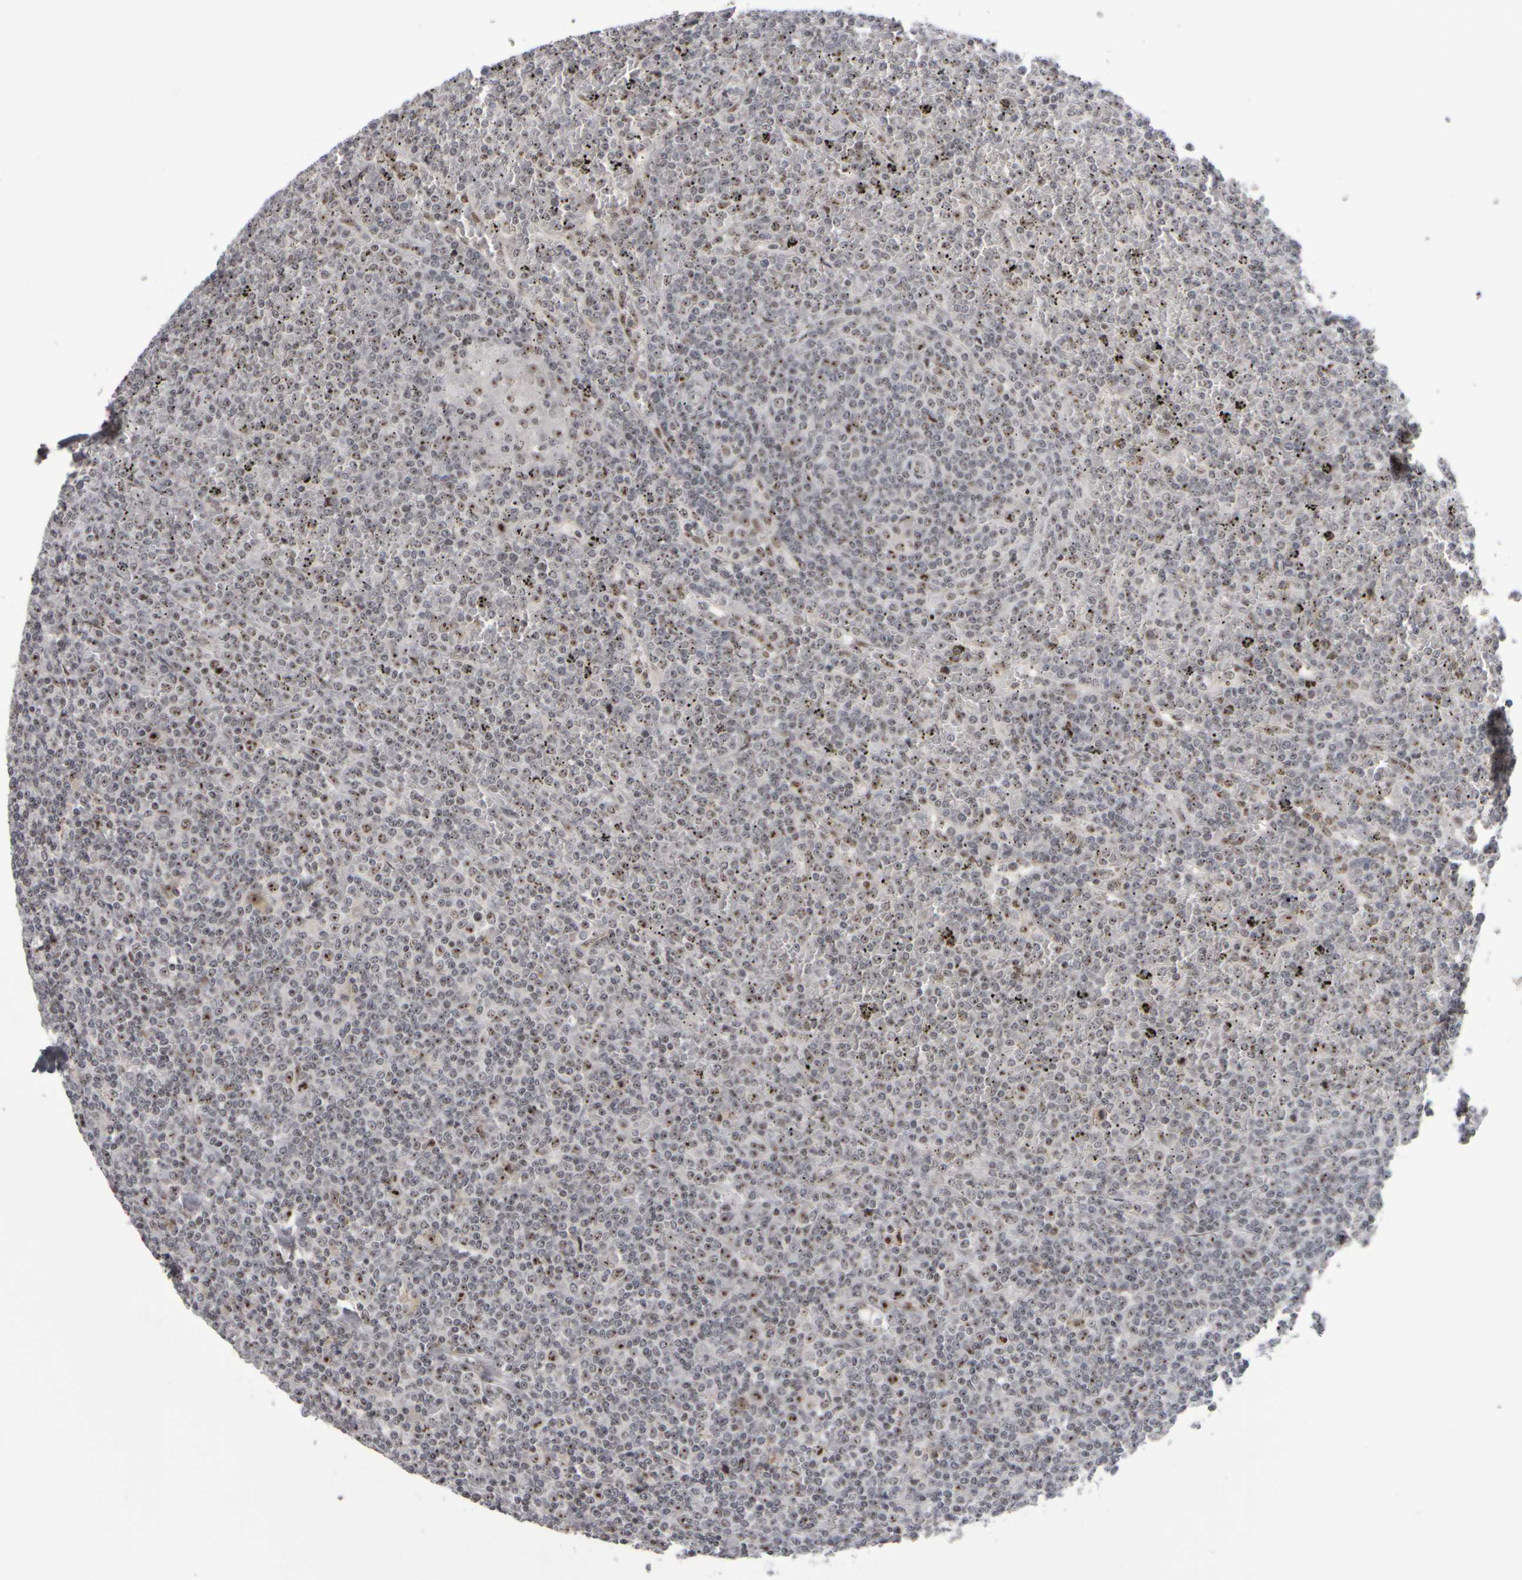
{"staining": {"intensity": "weak", "quantity": "<25%", "location": "nuclear"}, "tissue": "lymphoma", "cell_type": "Tumor cells", "image_type": "cancer", "snomed": [{"axis": "morphology", "description": "Malignant lymphoma, non-Hodgkin's type, Low grade"}, {"axis": "topography", "description": "Spleen"}], "caption": "An immunohistochemistry (IHC) image of lymphoma is shown. There is no staining in tumor cells of lymphoma.", "gene": "SURF6", "patient": {"sex": "female", "age": 19}}